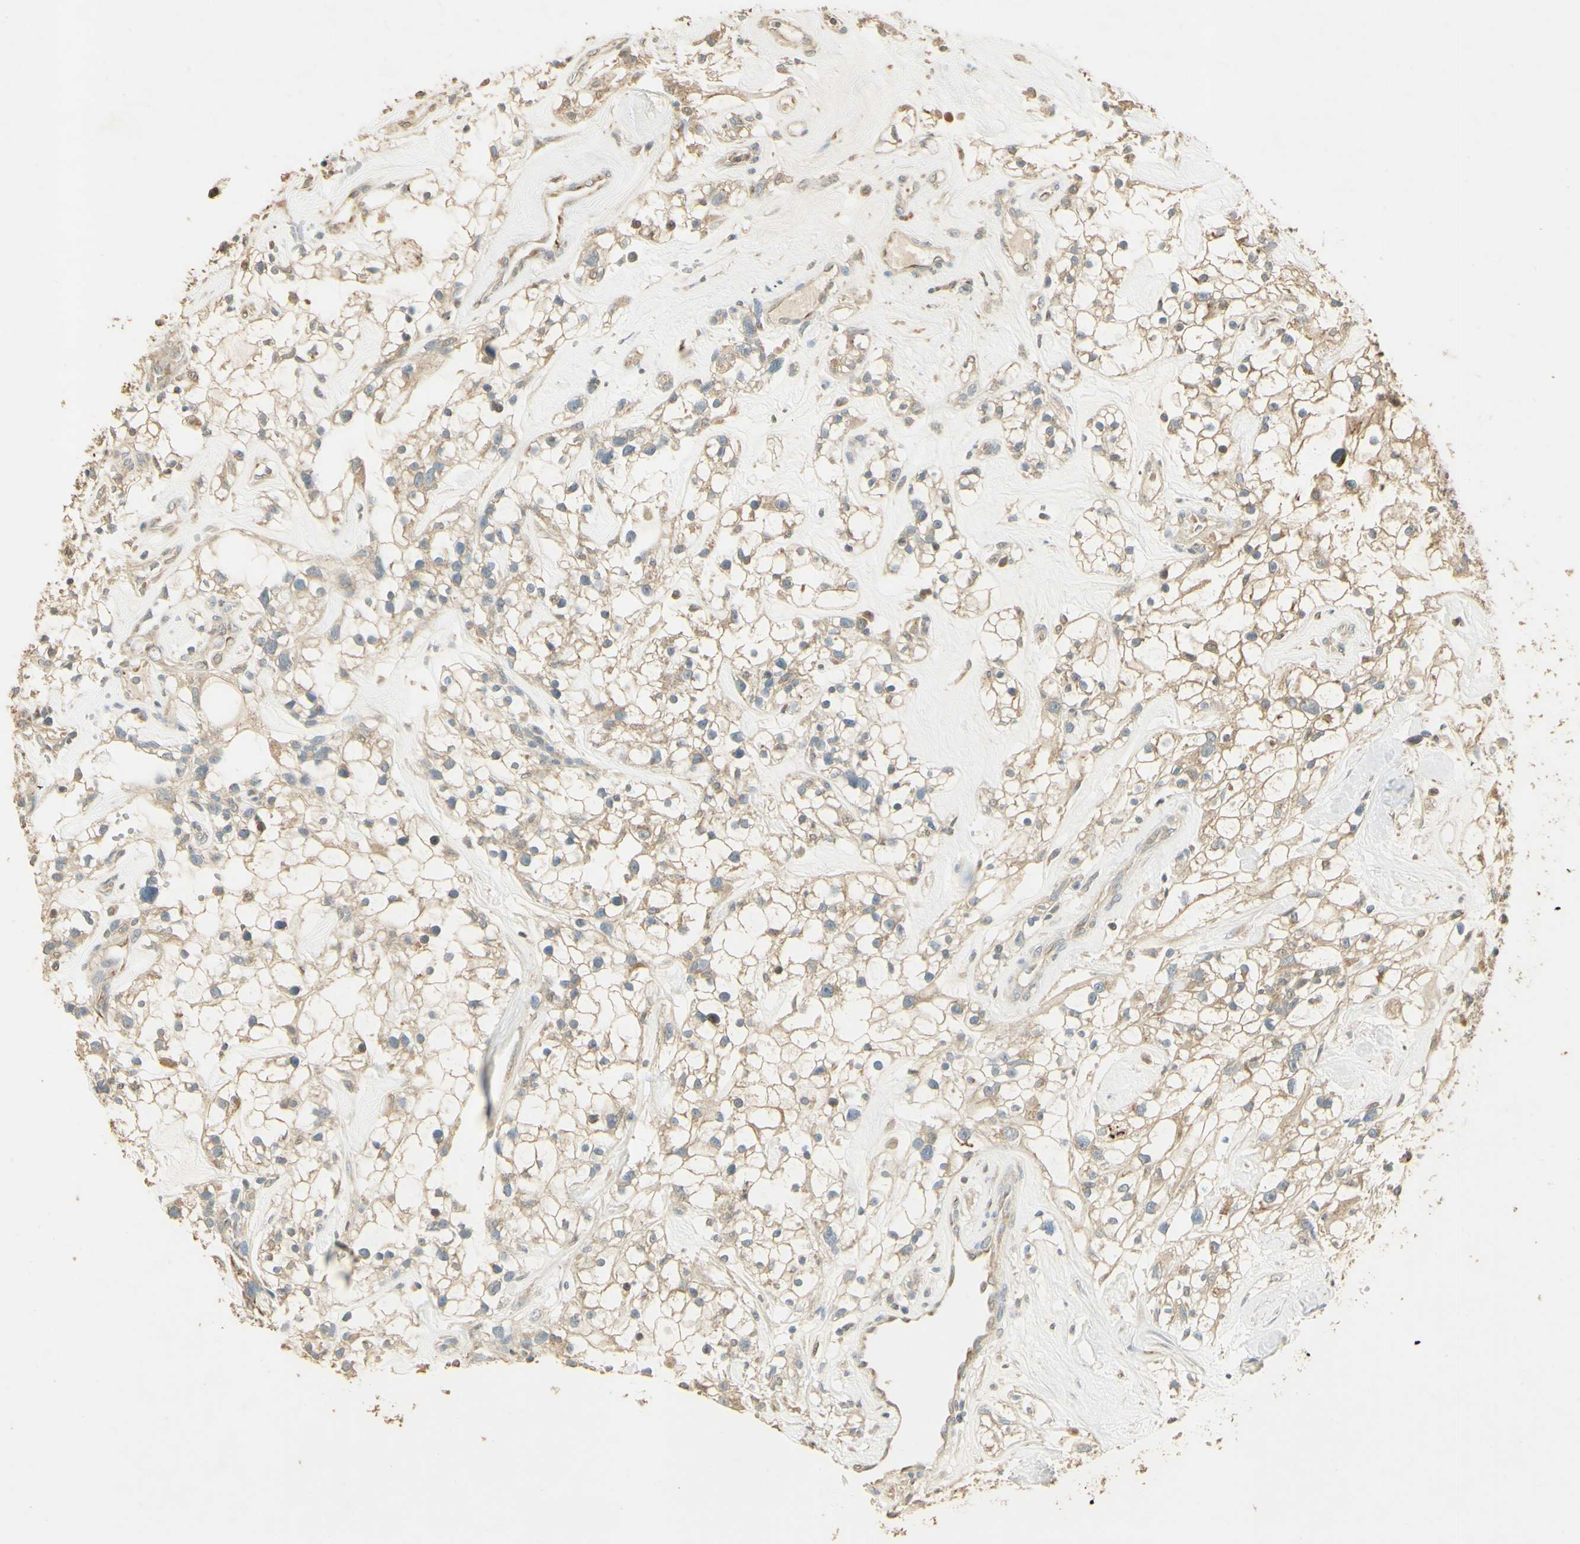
{"staining": {"intensity": "moderate", "quantity": "25%-75%", "location": "cytoplasmic/membranous"}, "tissue": "renal cancer", "cell_type": "Tumor cells", "image_type": "cancer", "snomed": [{"axis": "morphology", "description": "Adenocarcinoma, NOS"}, {"axis": "topography", "description": "Kidney"}], "caption": "A medium amount of moderate cytoplasmic/membranous positivity is identified in about 25%-75% of tumor cells in renal adenocarcinoma tissue. (DAB (3,3'-diaminobenzidine) IHC with brightfield microscopy, high magnification).", "gene": "UXS1", "patient": {"sex": "female", "age": 60}}